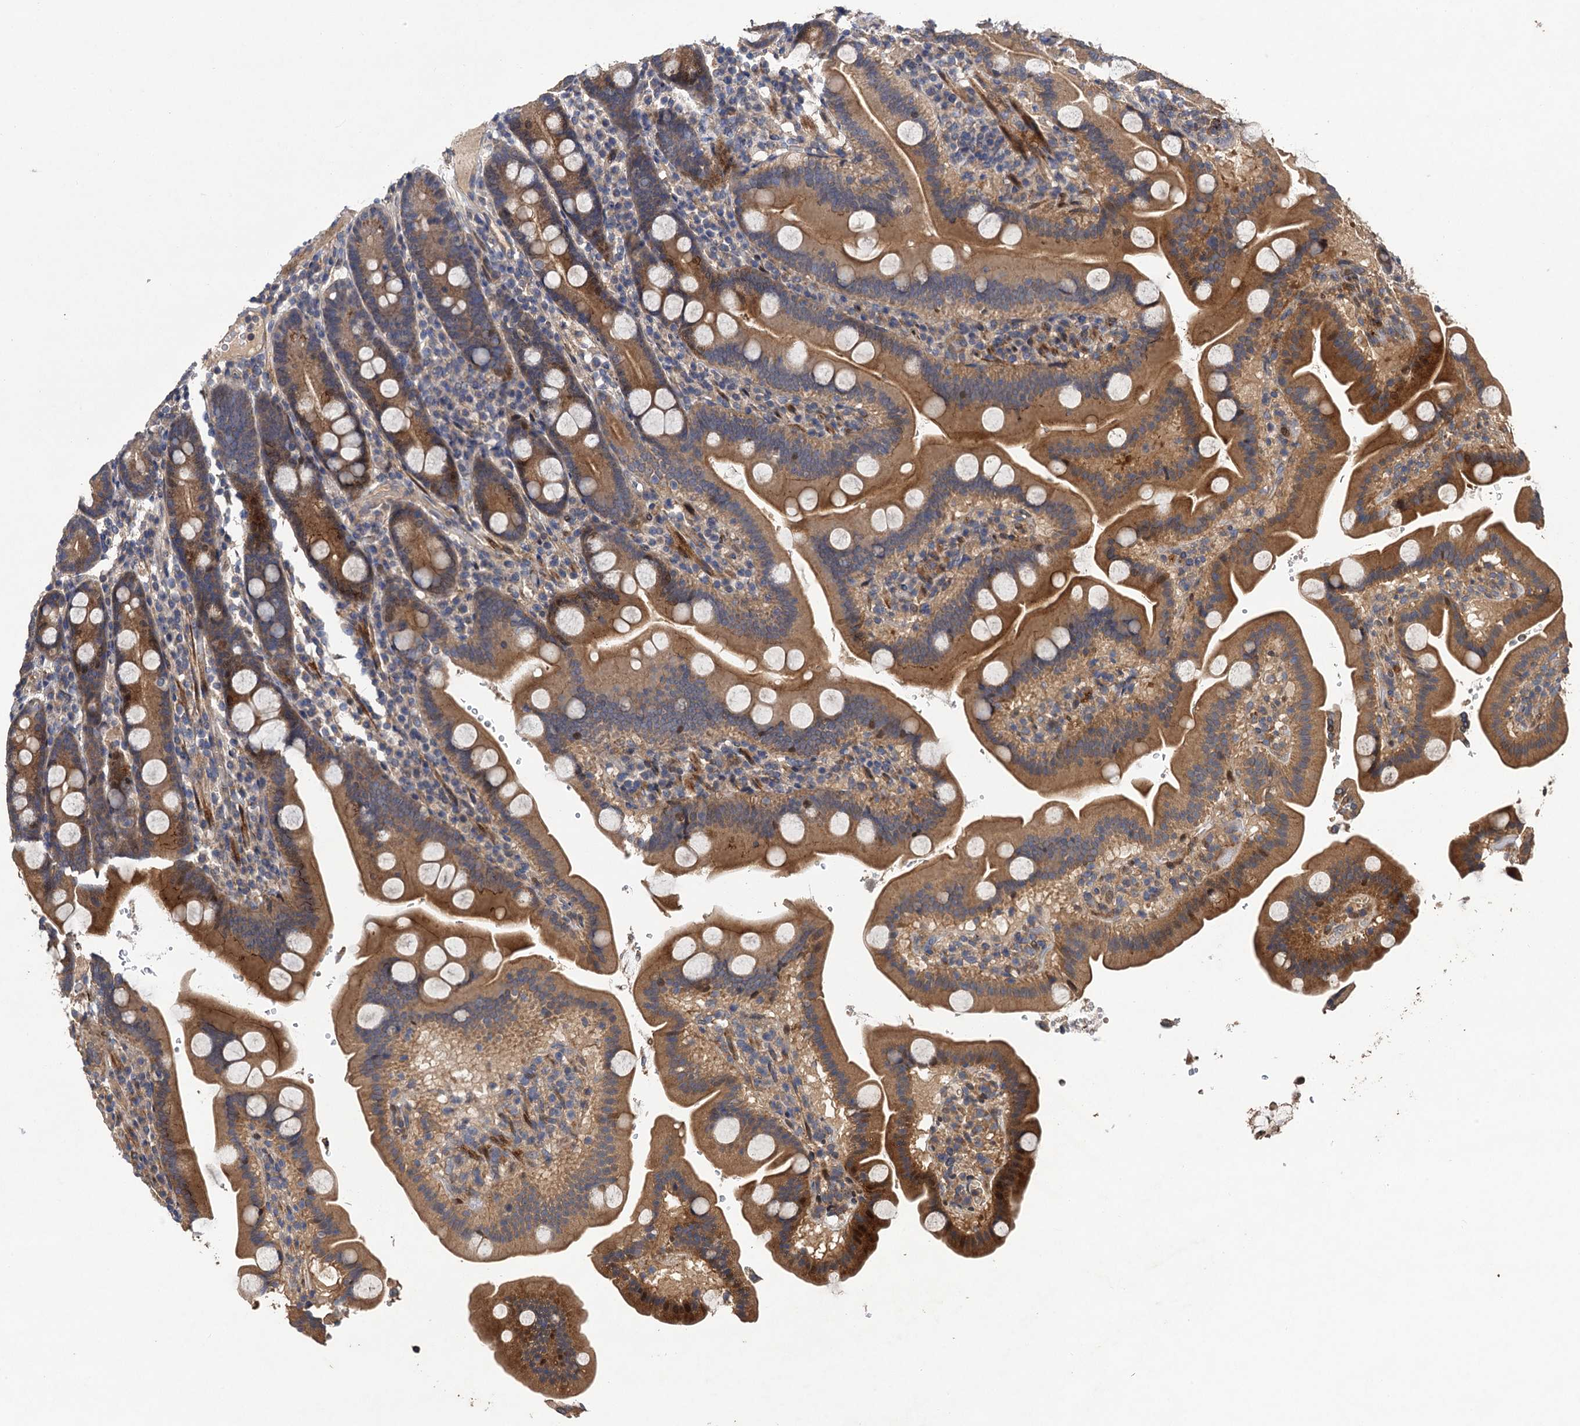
{"staining": {"intensity": "moderate", "quantity": ">75%", "location": "cytoplasmic/membranous"}, "tissue": "duodenum", "cell_type": "Glandular cells", "image_type": "normal", "snomed": [{"axis": "morphology", "description": "Normal tissue, NOS"}, {"axis": "topography", "description": "Duodenum"}], "caption": "Unremarkable duodenum demonstrates moderate cytoplasmic/membranous positivity in approximately >75% of glandular cells (DAB (3,3'-diaminobenzidine) IHC with brightfield microscopy, high magnification)..", "gene": "TMEM39B", "patient": {"sex": "male", "age": 55}}